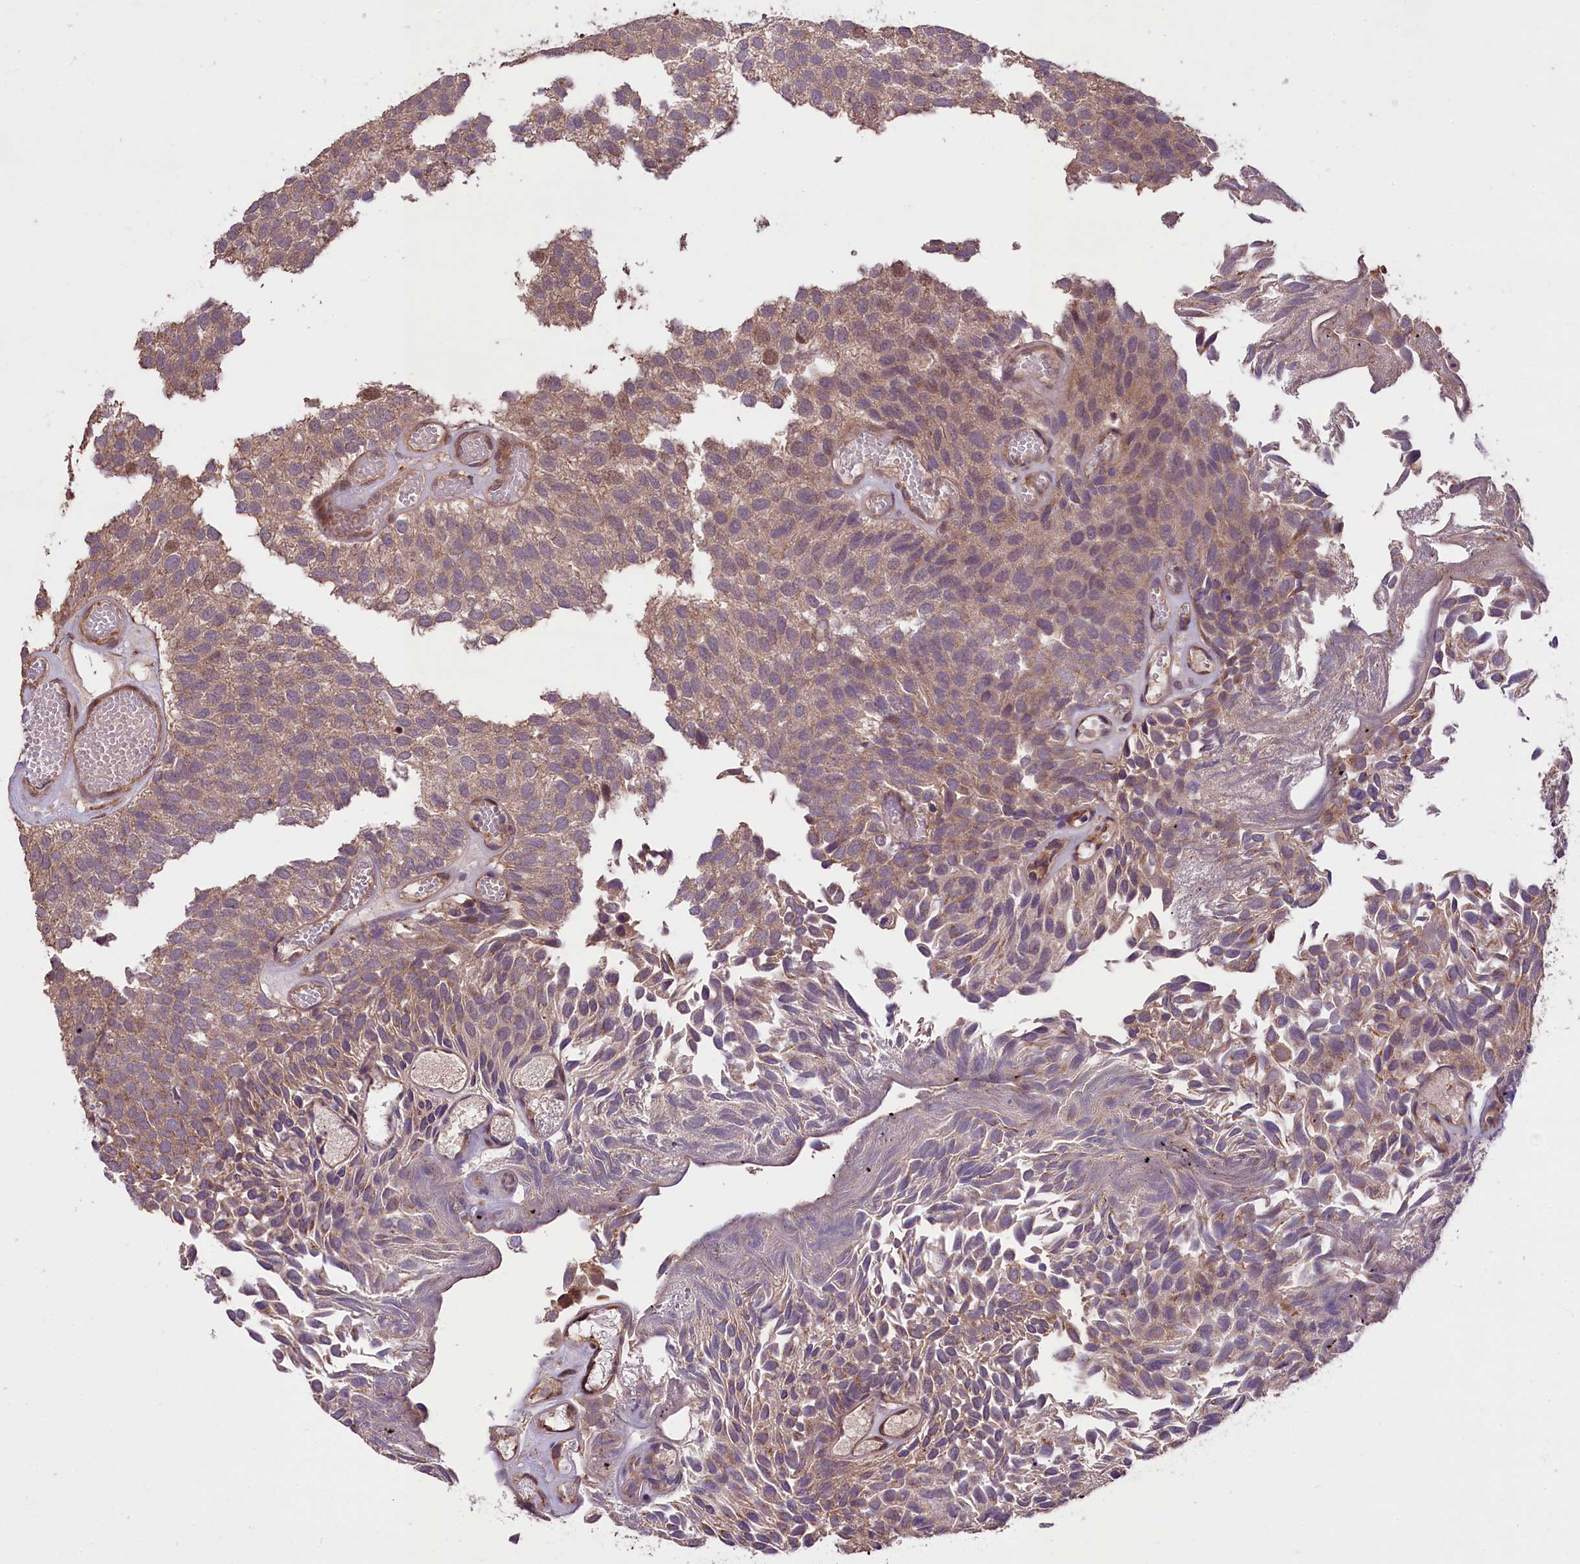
{"staining": {"intensity": "weak", "quantity": "25%-75%", "location": "cytoplasmic/membranous"}, "tissue": "urothelial cancer", "cell_type": "Tumor cells", "image_type": "cancer", "snomed": [{"axis": "morphology", "description": "Urothelial carcinoma, Low grade"}, {"axis": "topography", "description": "Urinary bladder"}], "caption": "An image of low-grade urothelial carcinoma stained for a protein exhibits weak cytoplasmic/membranous brown staining in tumor cells. (DAB IHC, brown staining for protein, blue staining for nuclei).", "gene": "HDAC5", "patient": {"sex": "male", "age": 89}}